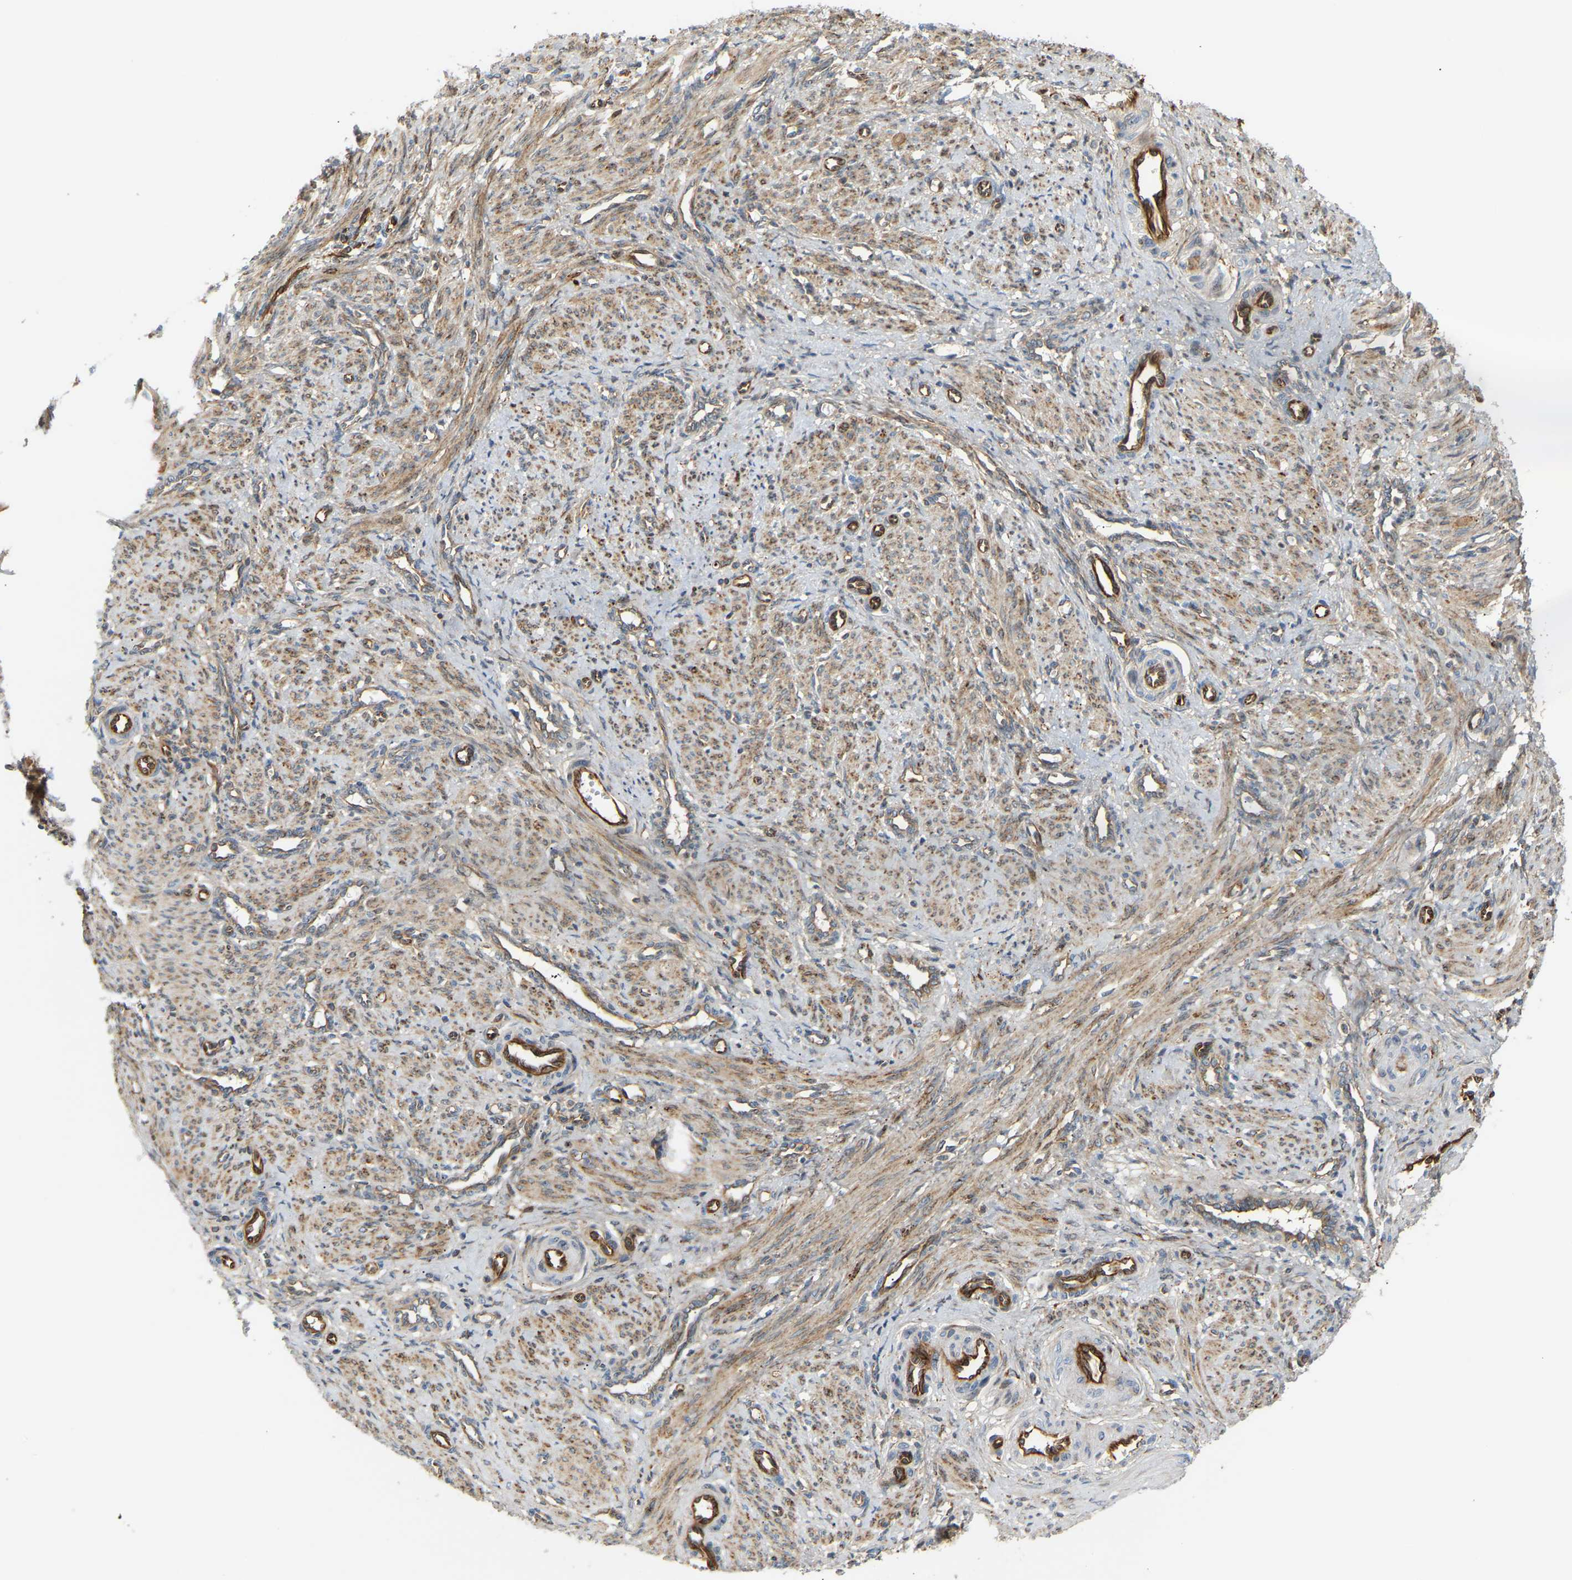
{"staining": {"intensity": "weak", "quantity": "25%-75%", "location": "cytoplasmic/membranous"}, "tissue": "smooth muscle", "cell_type": "Smooth muscle cells", "image_type": "normal", "snomed": [{"axis": "morphology", "description": "Normal tissue, NOS"}, {"axis": "topography", "description": "Endometrium"}], "caption": "This histopathology image reveals IHC staining of unremarkable human smooth muscle, with low weak cytoplasmic/membranous positivity in approximately 25%-75% of smooth muscle cells.", "gene": "PLCG2", "patient": {"sex": "female", "age": 33}}